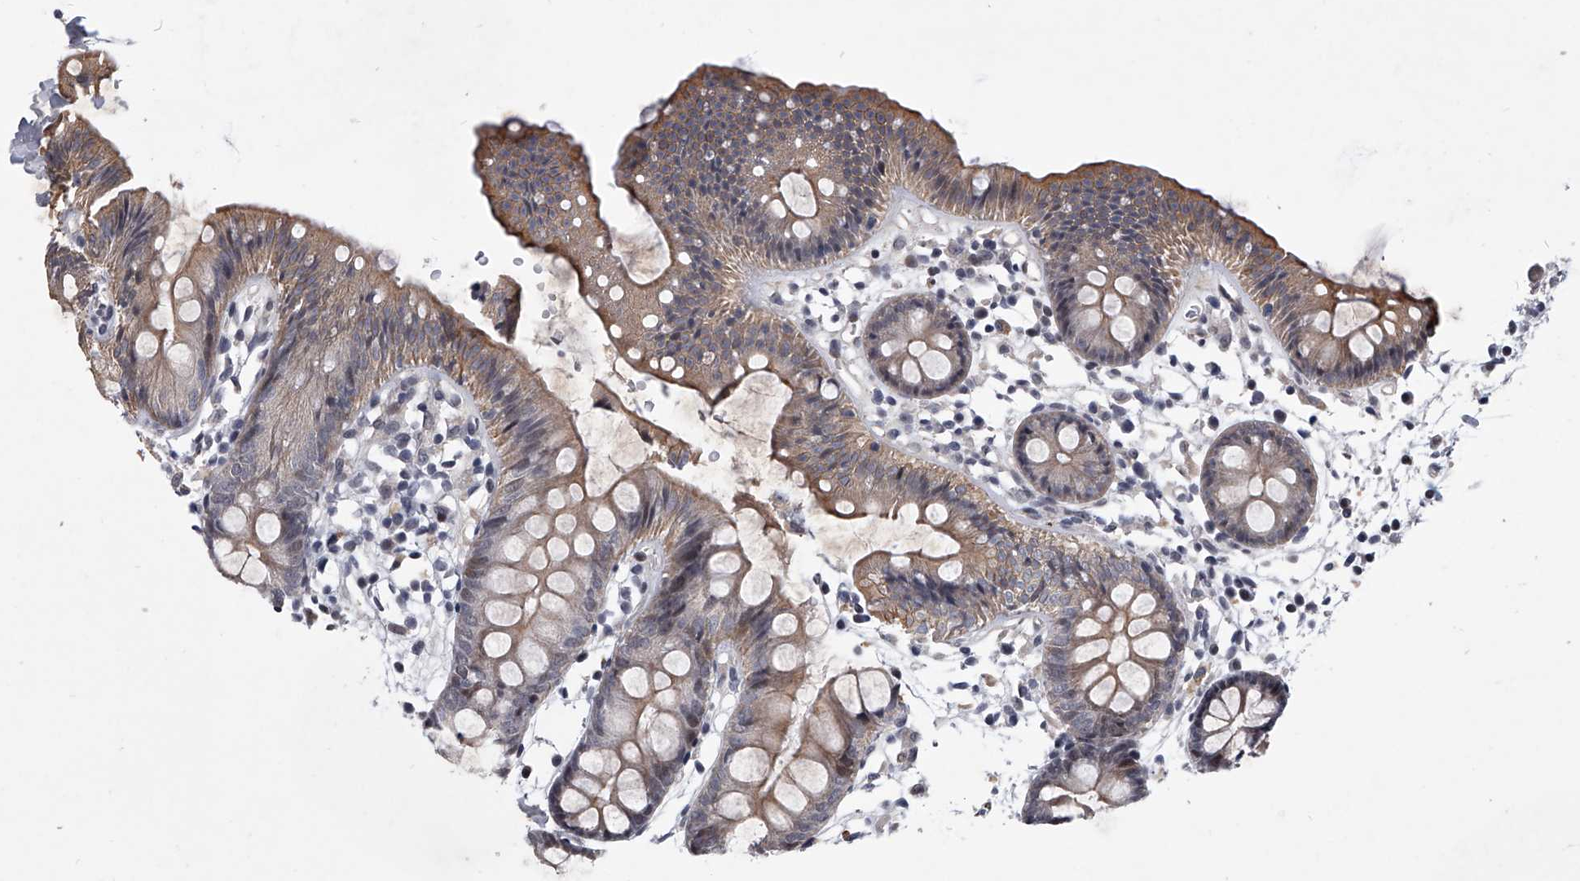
{"staining": {"intensity": "negative", "quantity": "none", "location": "none"}, "tissue": "colon", "cell_type": "Endothelial cells", "image_type": "normal", "snomed": [{"axis": "morphology", "description": "Normal tissue, NOS"}, {"axis": "topography", "description": "Colon"}], "caption": "Immunohistochemical staining of normal human colon exhibits no significant expression in endothelial cells.", "gene": "ZNF76", "patient": {"sex": "male", "age": 56}}